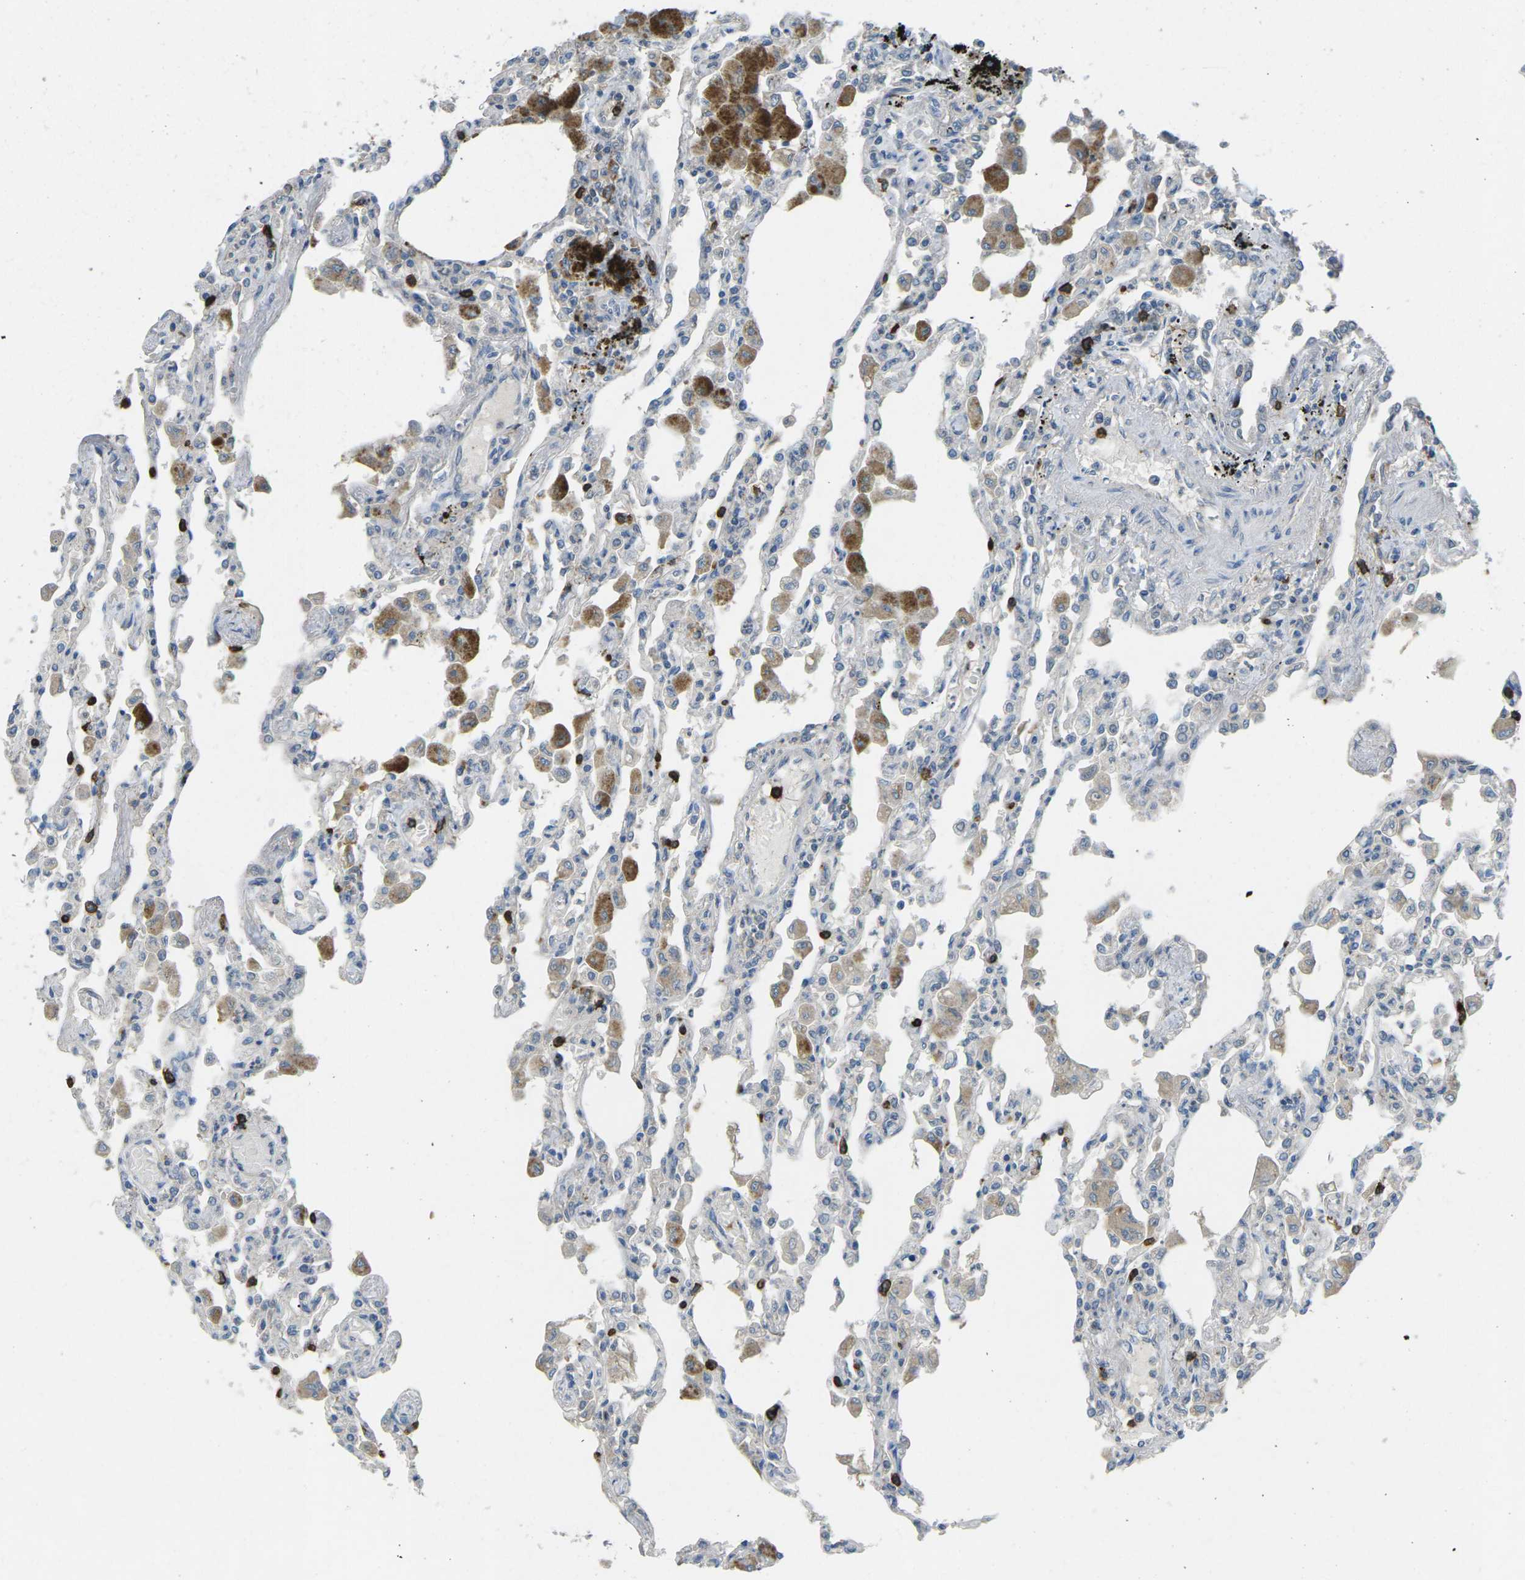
{"staining": {"intensity": "negative", "quantity": "none", "location": "none"}, "tissue": "lung", "cell_type": "Alveolar cells", "image_type": "normal", "snomed": [{"axis": "morphology", "description": "Normal tissue, NOS"}, {"axis": "topography", "description": "Bronchus"}, {"axis": "topography", "description": "Lung"}], "caption": "High power microscopy image of an IHC image of benign lung, revealing no significant expression in alveolar cells.", "gene": "CD19", "patient": {"sex": "female", "age": 49}}